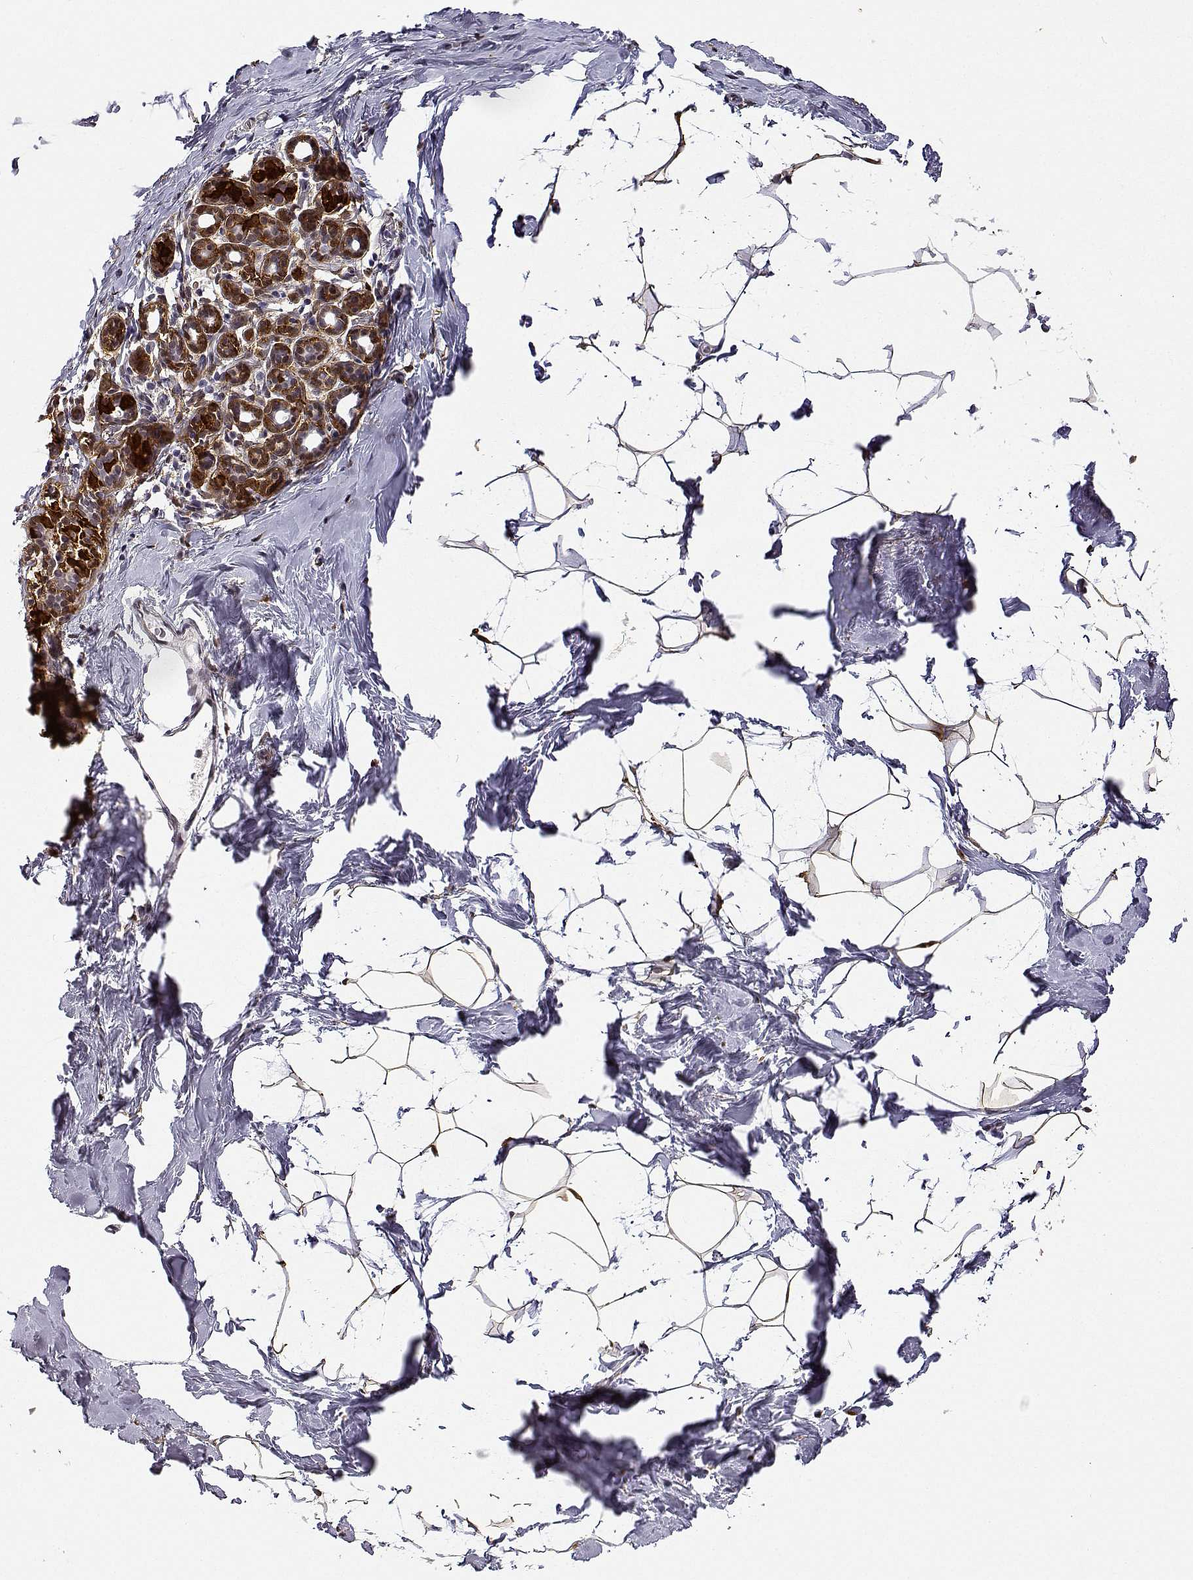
{"staining": {"intensity": "moderate", "quantity": ">75%", "location": "cytoplasmic/membranous,nuclear"}, "tissue": "breast", "cell_type": "Adipocytes", "image_type": "normal", "snomed": [{"axis": "morphology", "description": "Normal tissue, NOS"}, {"axis": "topography", "description": "Breast"}], "caption": "DAB (3,3'-diaminobenzidine) immunohistochemical staining of normal breast displays moderate cytoplasmic/membranous,nuclear protein staining in about >75% of adipocytes.", "gene": "PHGDH", "patient": {"sex": "female", "age": 32}}